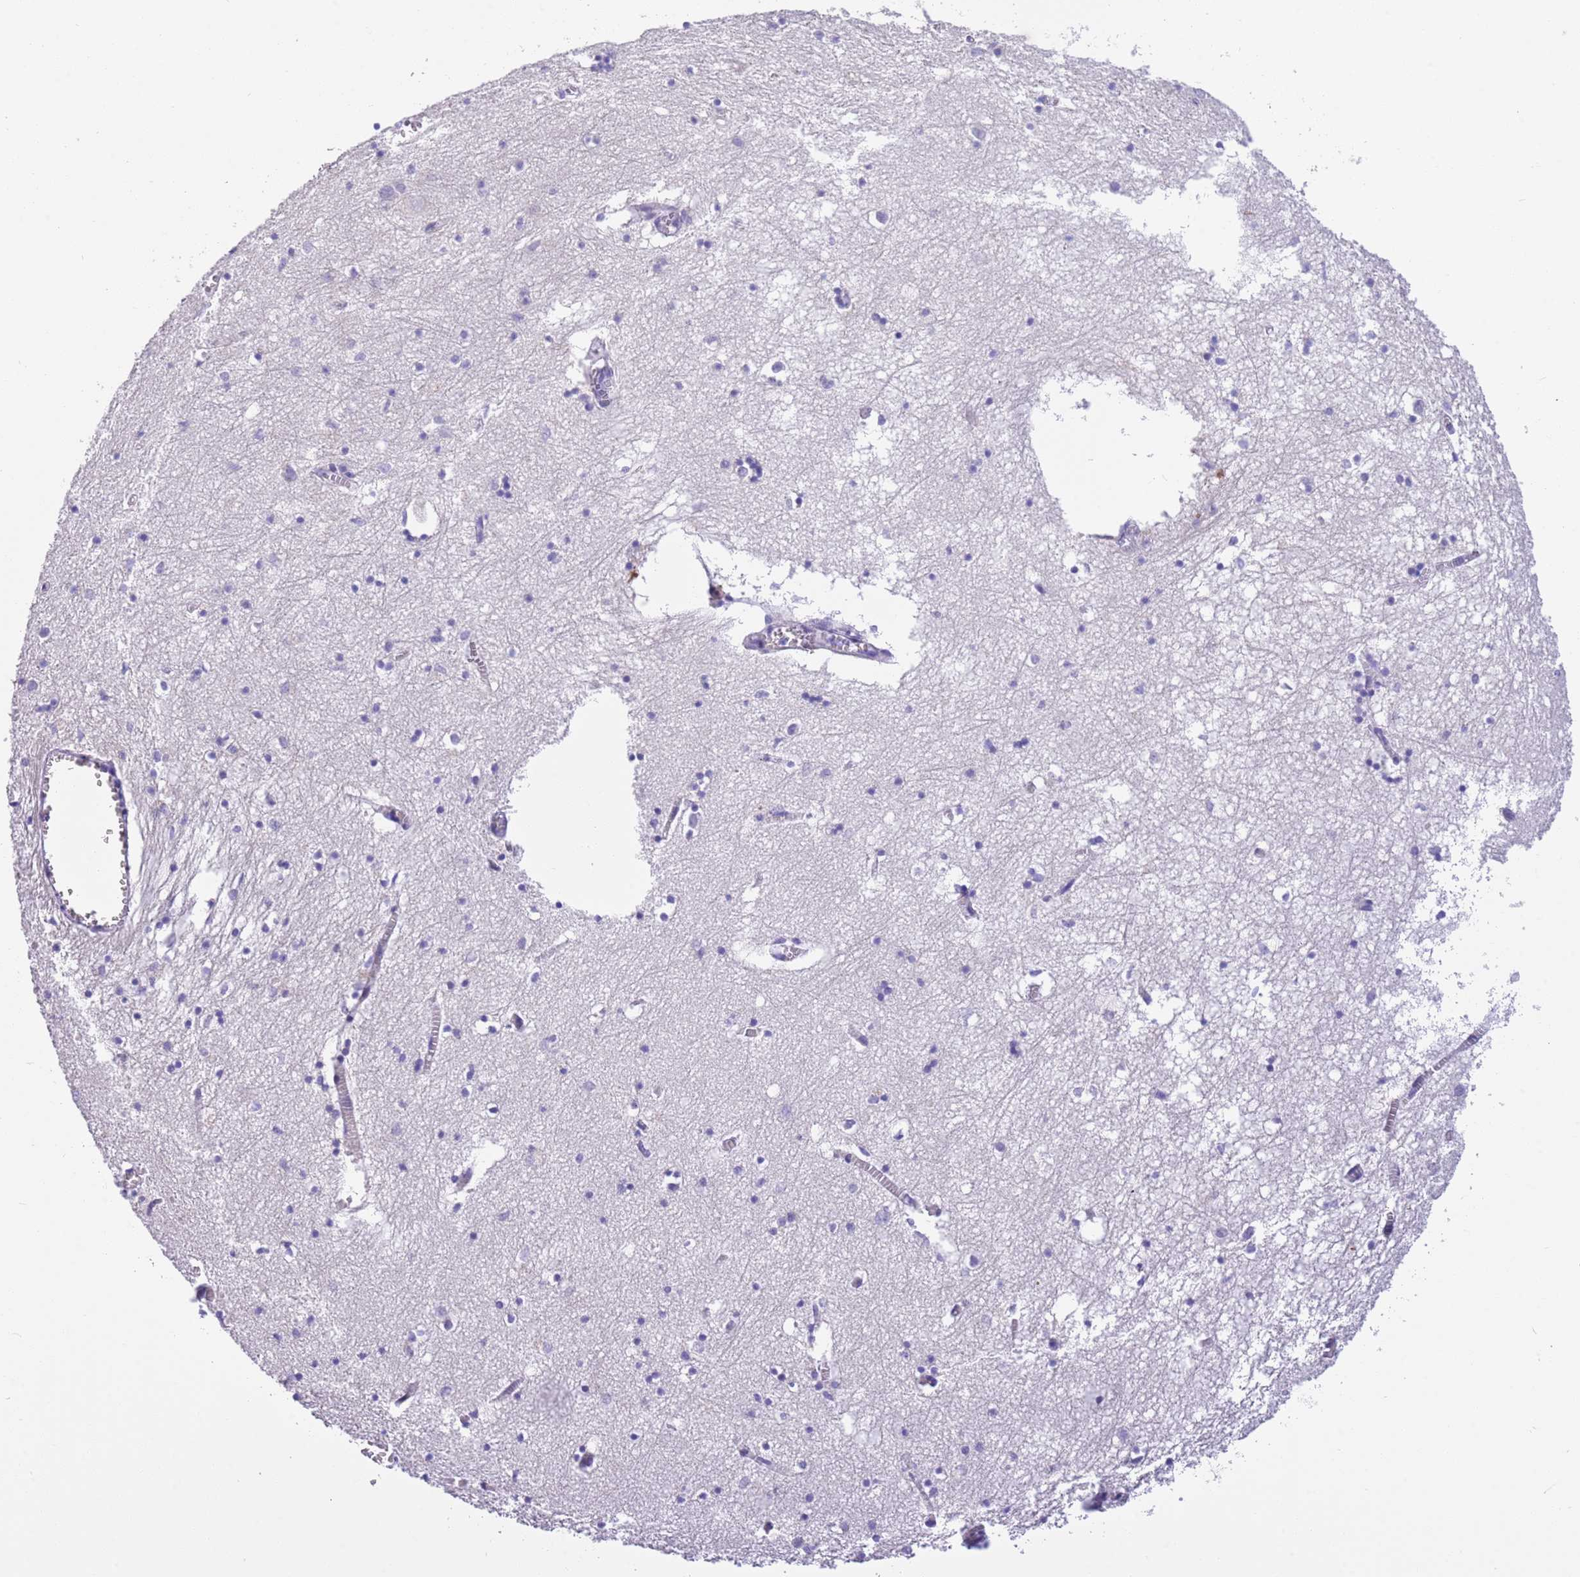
{"staining": {"intensity": "negative", "quantity": "none", "location": "none"}, "tissue": "hippocampus", "cell_type": "Glial cells", "image_type": "normal", "snomed": [{"axis": "morphology", "description": "Normal tissue, NOS"}, {"axis": "topography", "description": "Hippocampus"}], "caption": "High magnification brightfield microscopy of unremarkable hippocampus stained with DAB (3,3'-diaminobenzidine) (brown) and counterstained with hematoxylin (blue): glial cells show no significant positivity.", "gene": "SFTPA1", "patient": {"sex": "male", "age": 70}}